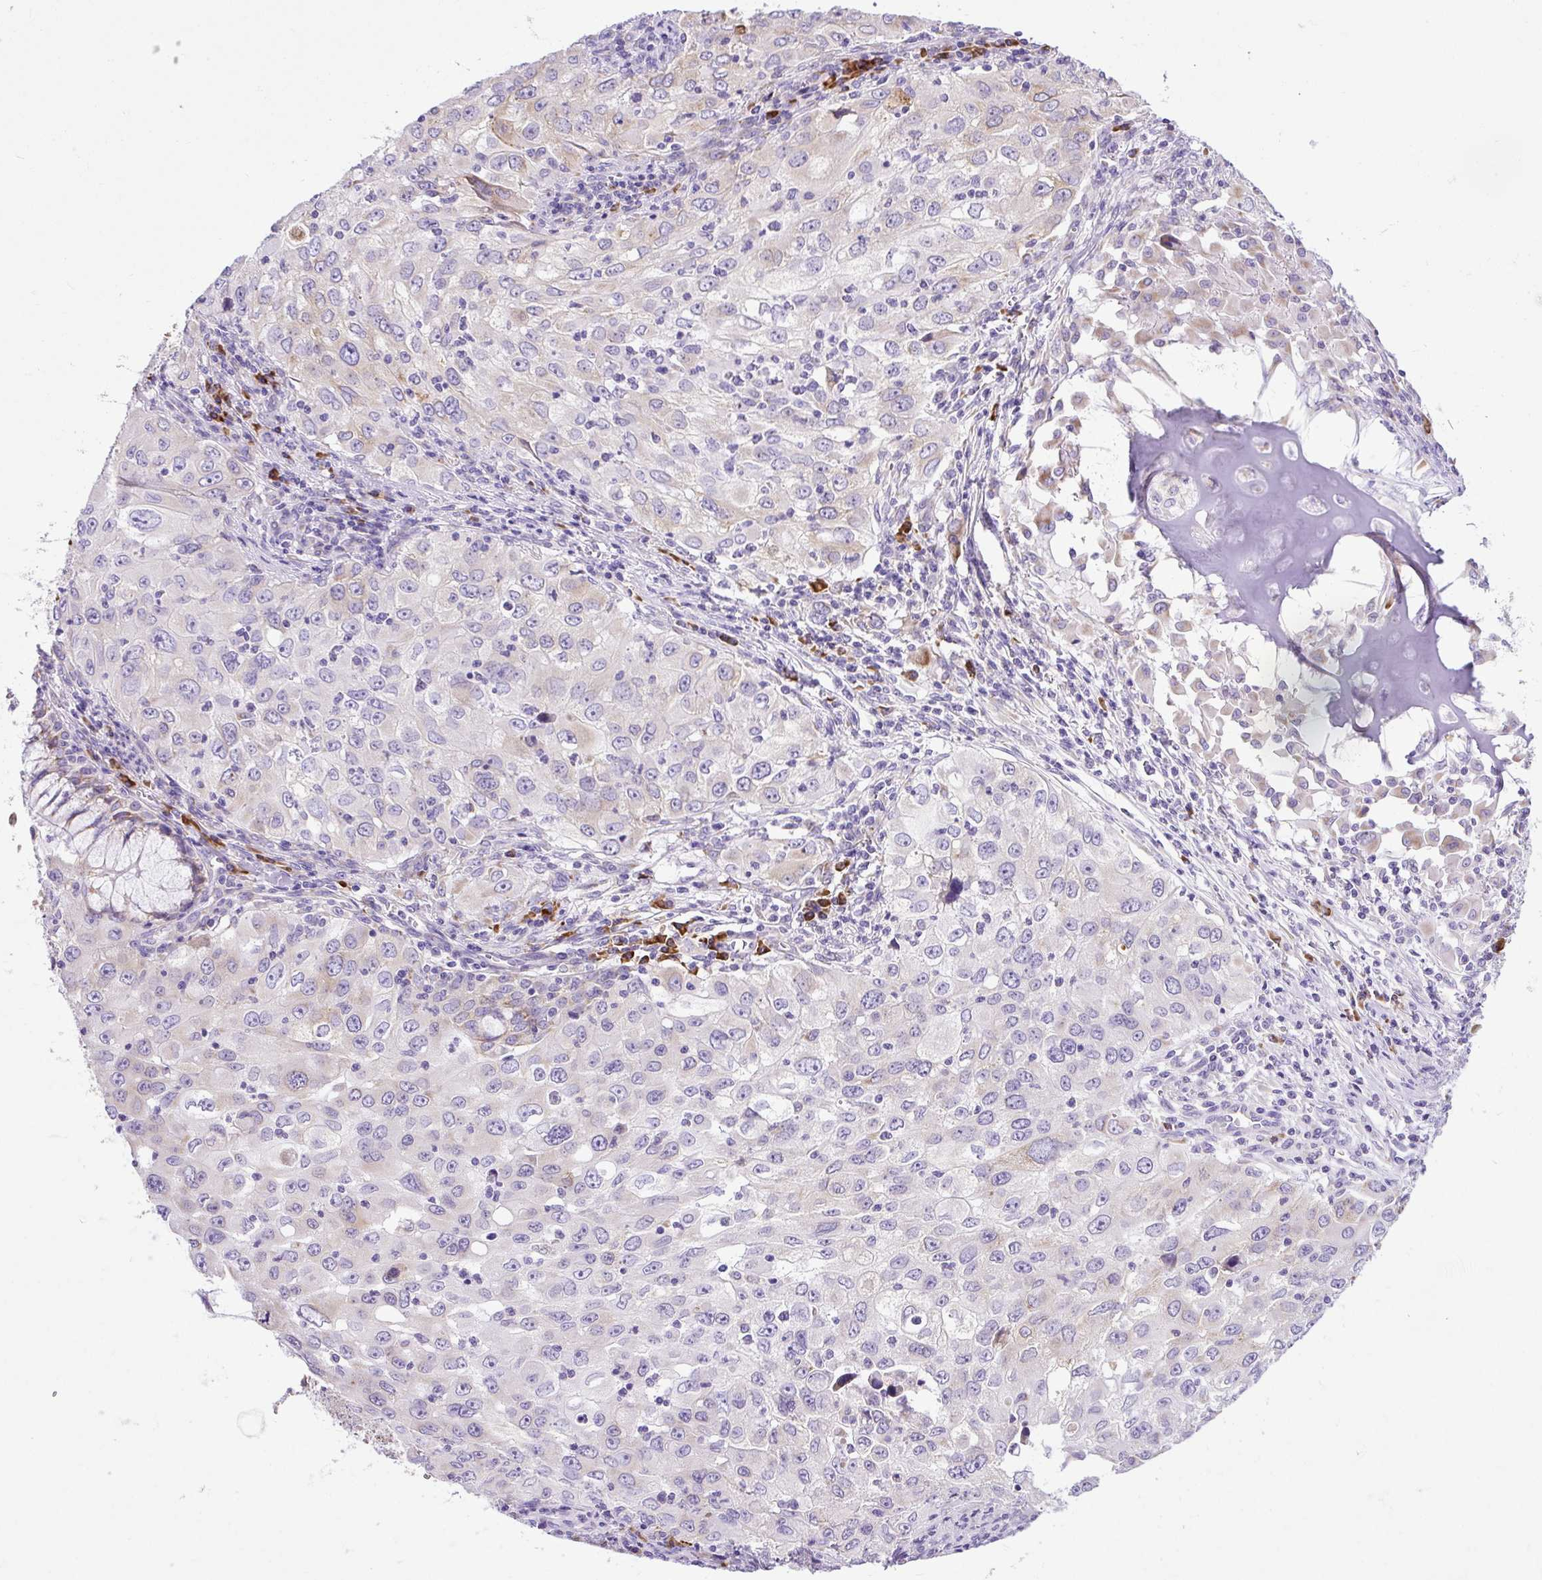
{"staining": {"intensity": "negative", "quantity": "none", "location": "none"}, "tissue": "lung cancer", "cell_type": "Tumor cells", "image_type": "cancer", "snomed": [{"axis": "morphology", "description": "Adenocarcinoma, NOS"}, {"axis": "morphology", "description": "Adenocarcinoma, metastatic, NOS"}, {"axis": "topography", "description": "Lymph node"}, {"axis": "topography", "description": "Lung"}], "caption": "IHC micrograph of neoplastic tissue: lung cancer stained with DAB exhibits no significant protein expression in tumor cells. (Stains: DAB immunohistochemistry (IHC) with hematoxylin counter stain, Microscopy: brightfield microscopy at high magnification).", "gene": "DDOST", "patient": {"sex": "female", "age": 42}}